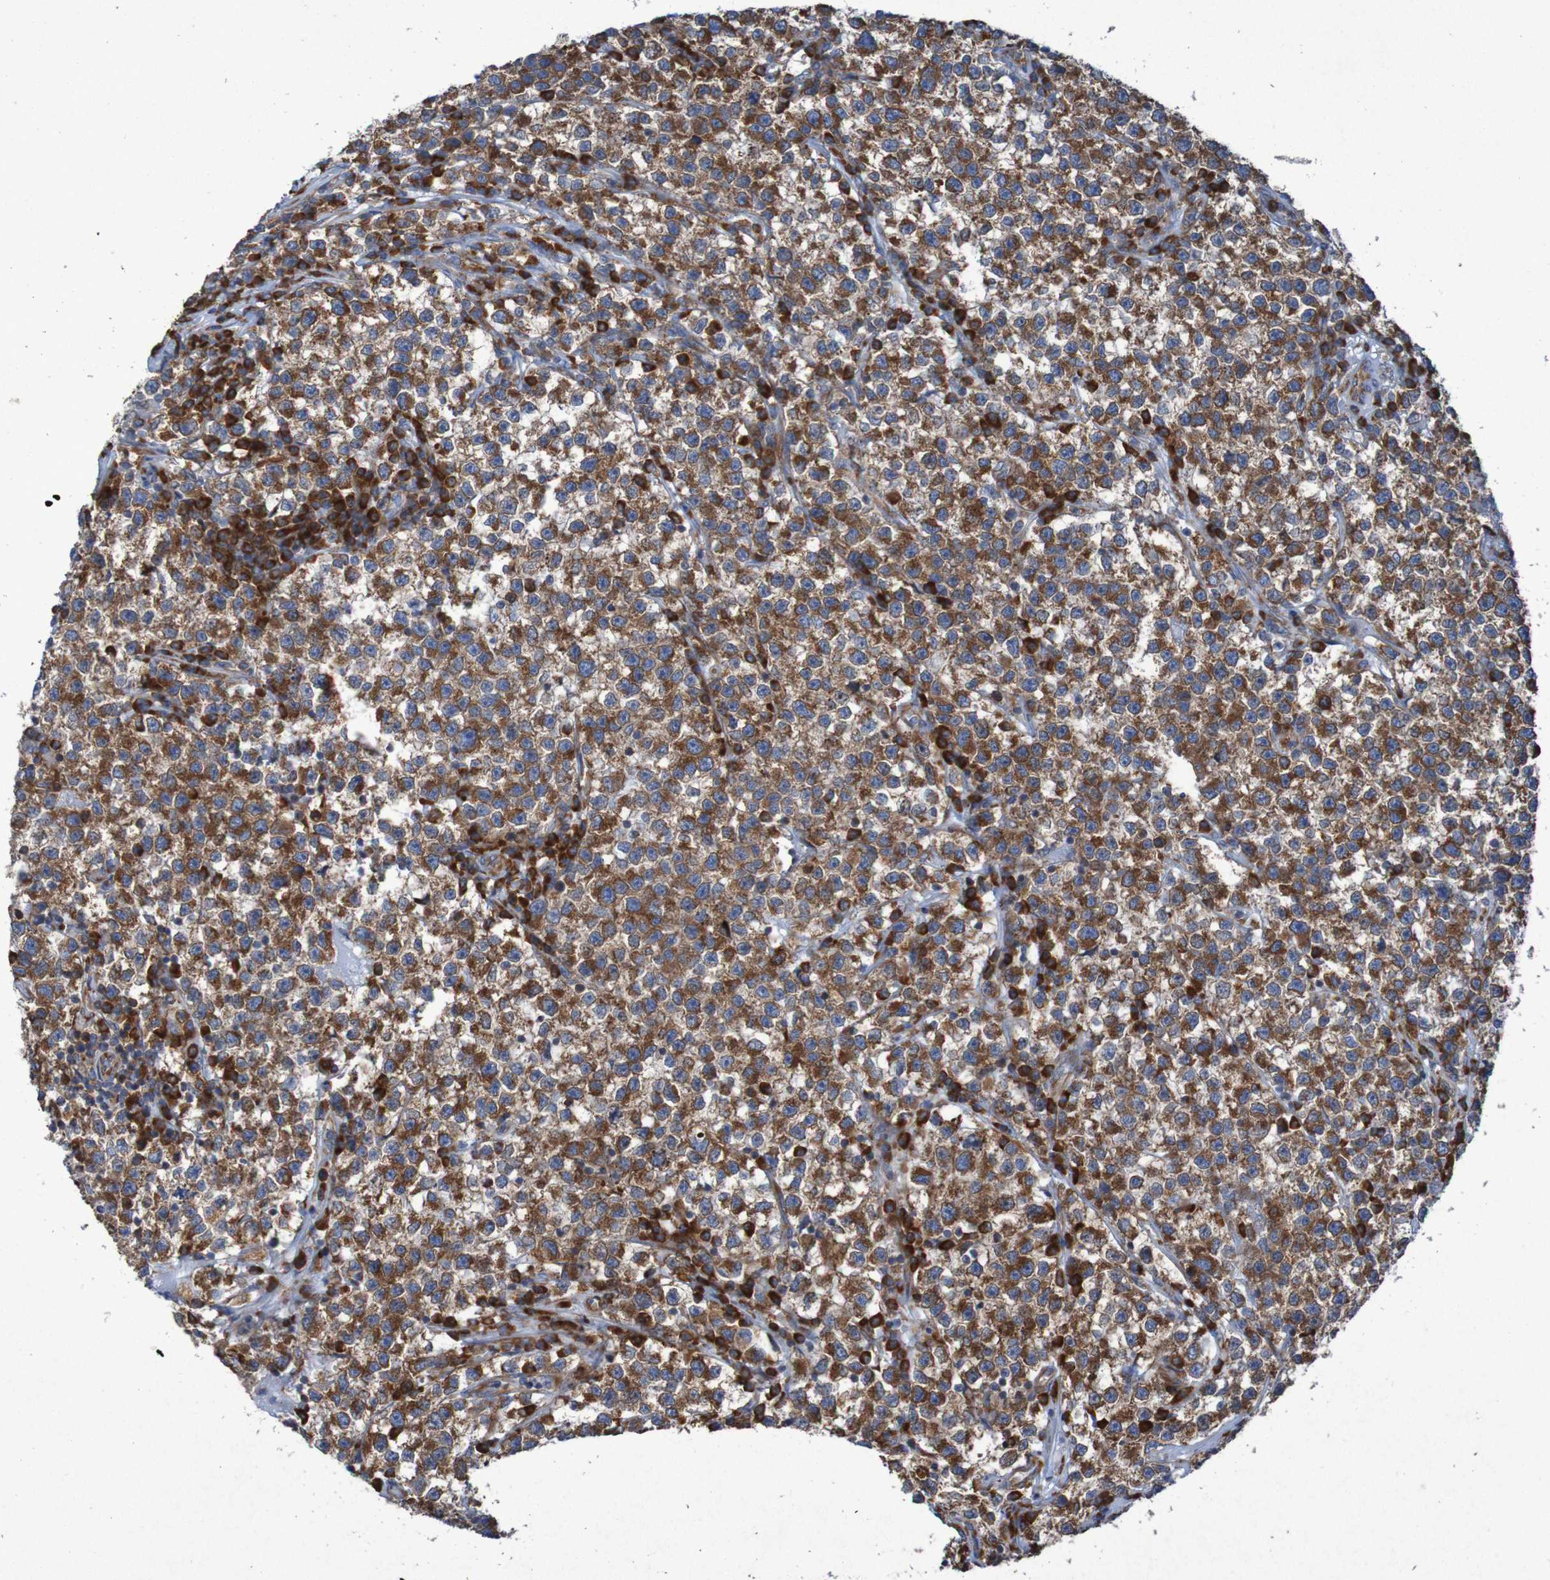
{"staining": {"intensity": "strong", "quantity": ">75%", "location": "cytoplasmic/membranous"}, "tissue": "testis cancer", "cell_type": "Tumor cells", "image_type": "cancer", "snomed": [{"axis": "morphology", "description": "Seminoma, NOS"}, {"axis": "topography", "description": "Testis"}], "caption": "Immunohistochemical staining of testis seminoma exhibits high levels of strong cytoplasmic/membranous staining in about >75% of tumor cells.", "gene": "RPL10", "patient": {"sex": "male", "age": 22}}